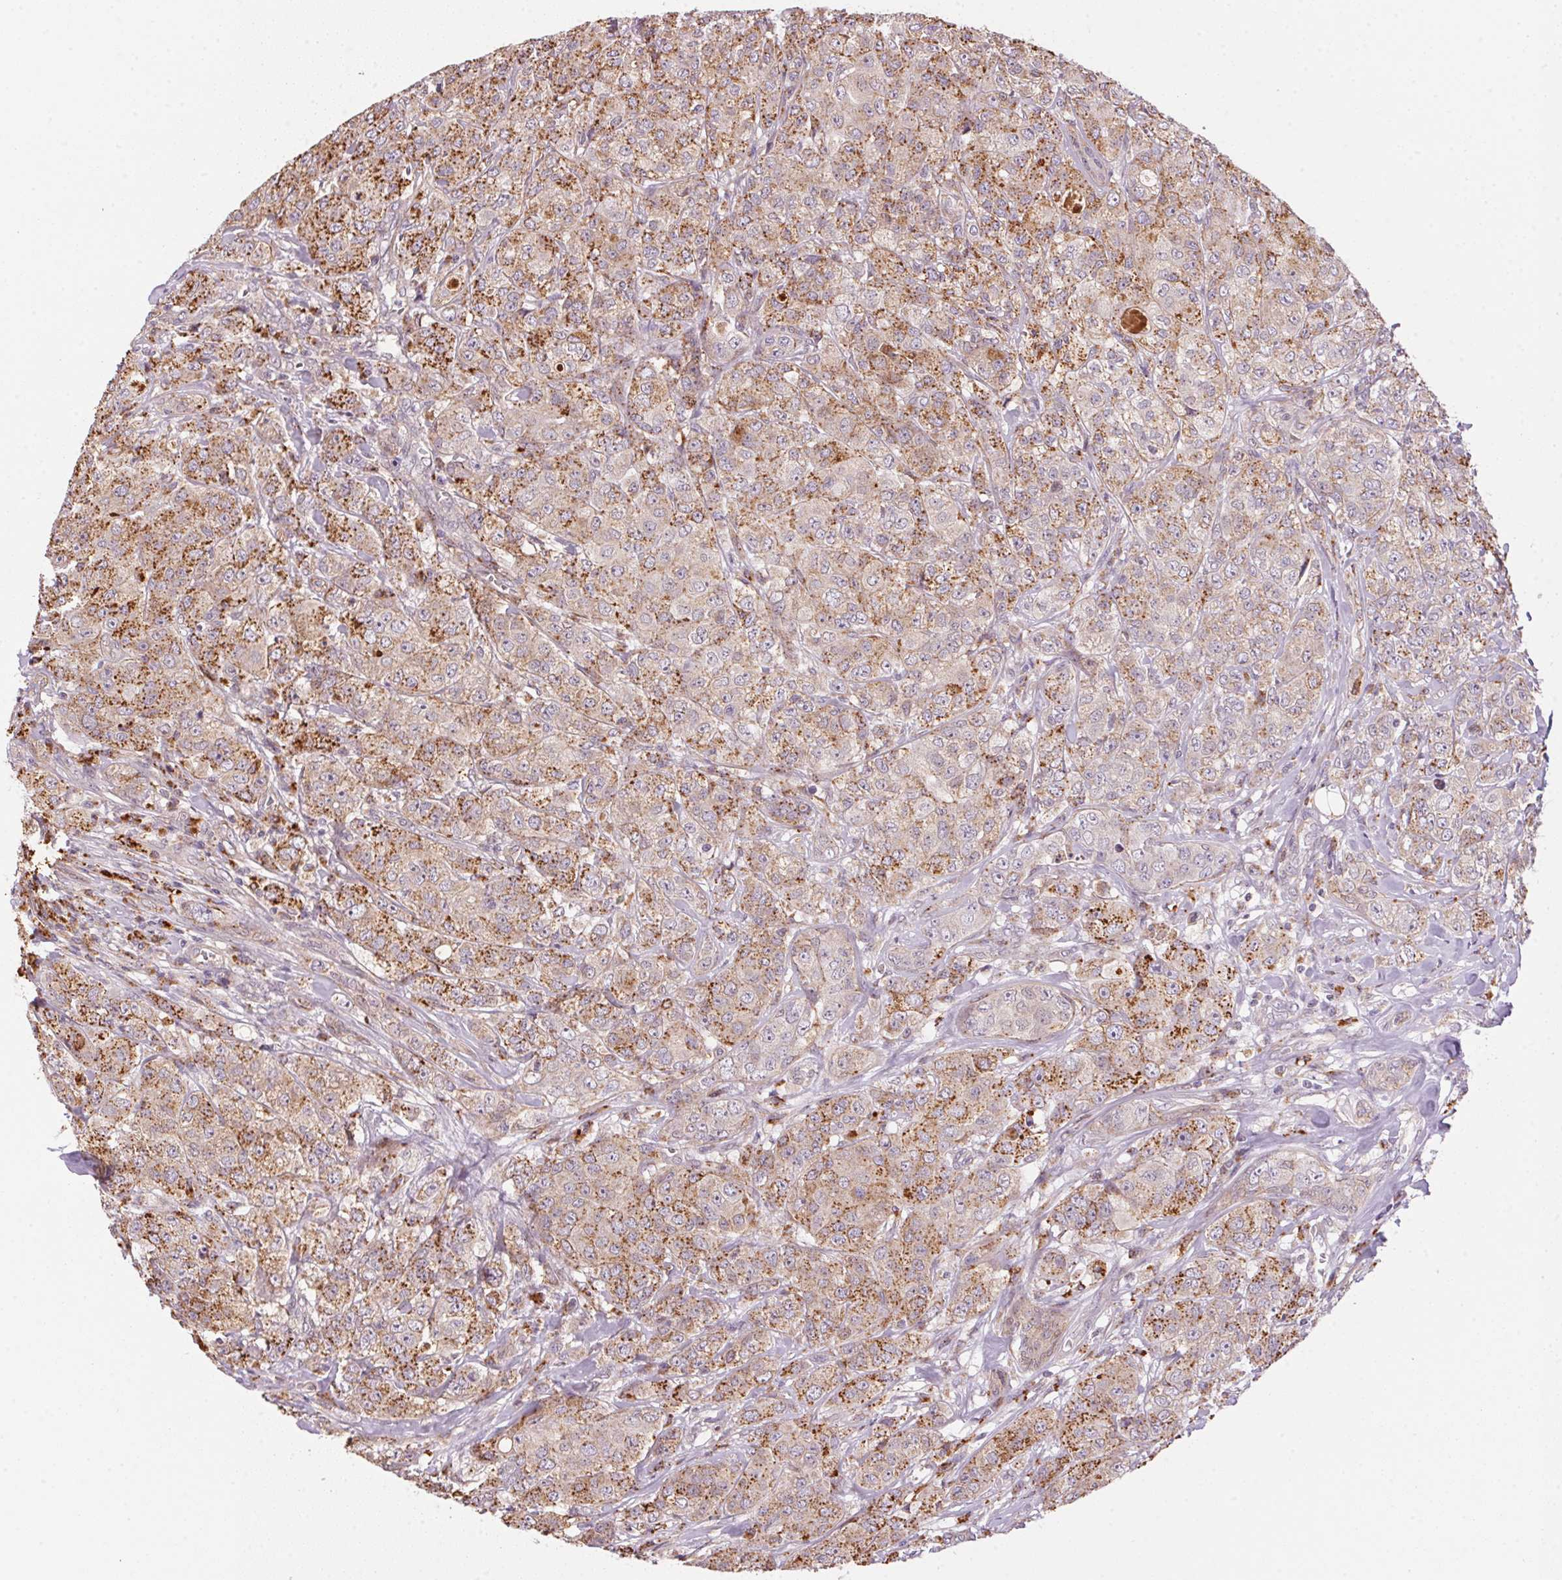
{"staining": {"intensity": "moderate", "quantity": "25%-75%", "location": "cytoplasmic/membranous"}, "tissue": "breast cancer", "cell_type": "Tumor cells", "image_type": "cancer", "snomed": [{"axis": "morphology", "description": "Duct carcinoma"}, {"axis": "topography", "description": "Breast"}], "caption": "Protein expression analysis of intraductal carcinoma (breast) displays moderate cytoplasmic/membranous staining in approximately 25%-75% of tumor cells.", "gene": "ADH5", "patient": {"sex": "female", "age": 43}}